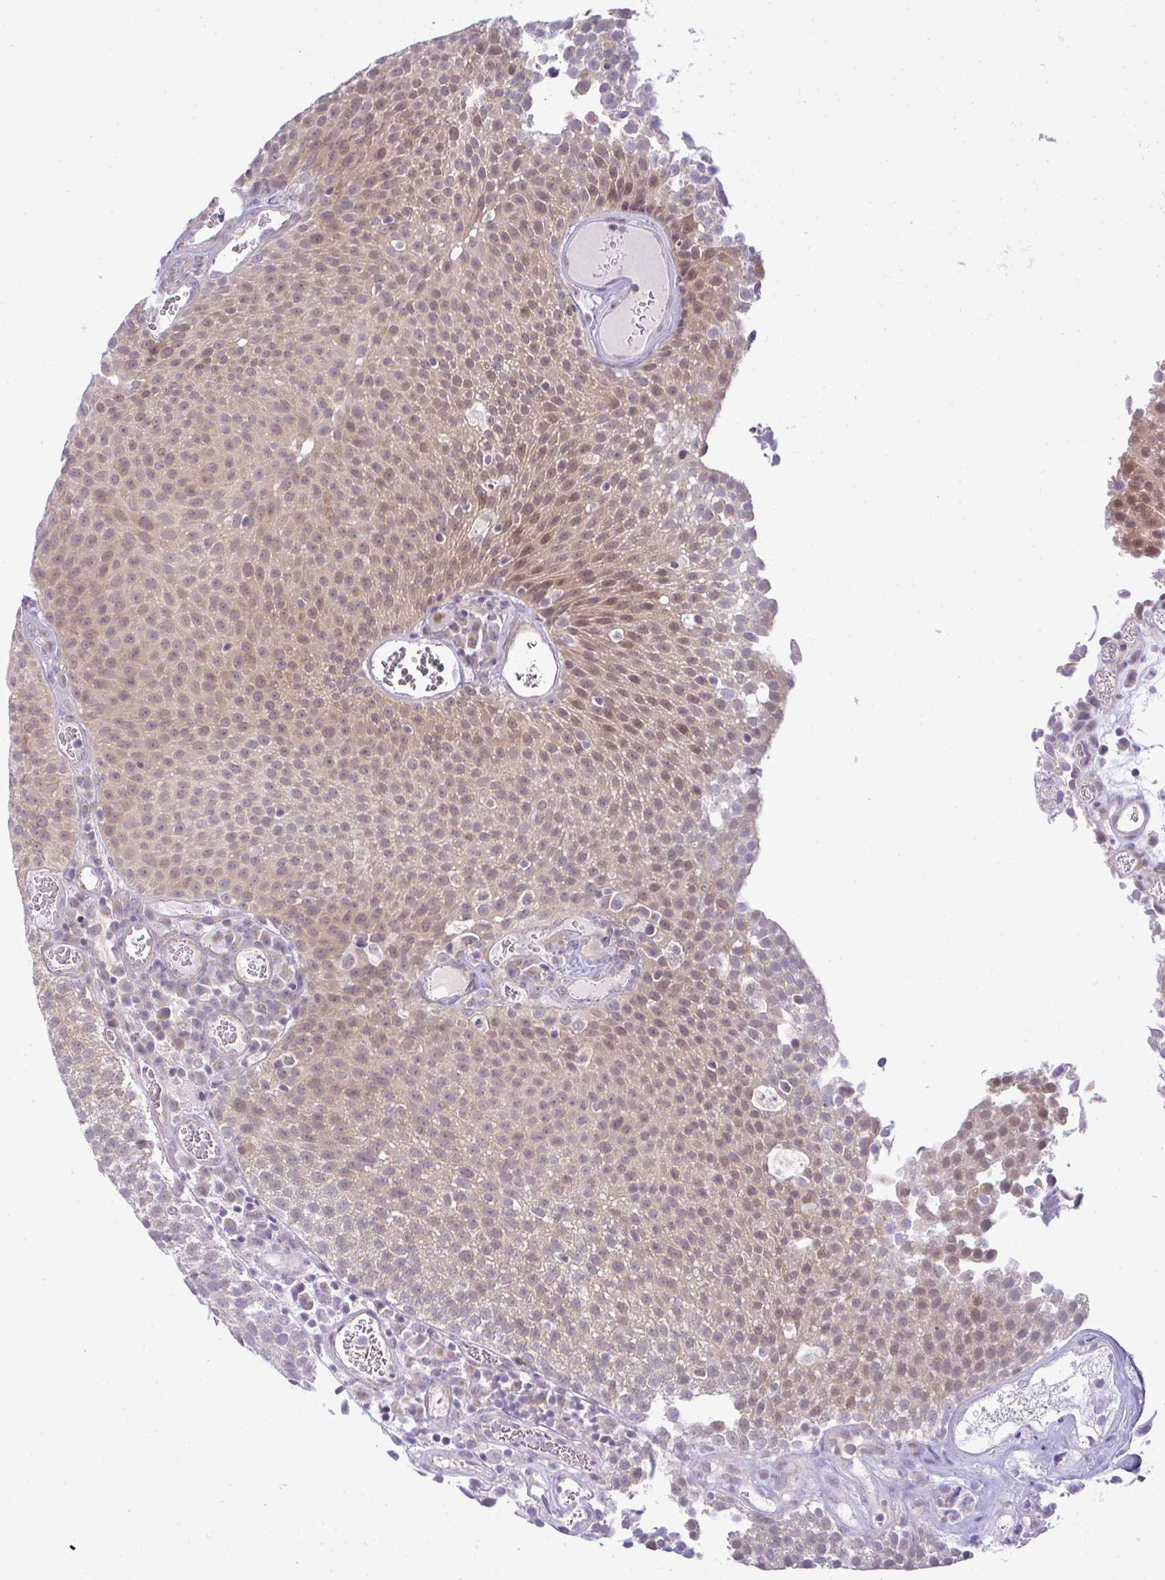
{"staining": {"intensity": "weak", "quantity": ">75%", "location": "cytoplasmic/membranous,nuclear"}, "tissue": "urothelial cancer", "cell_type": "Tumor cells", "image_type": "cancer", "snomed": [{"axis": "morphology", "description": "Urothelial carcinoma, Low grade"}, {"axis": "topography", "description": "Urinary bladder"}], "caption": "Immunohistochemical staining of human urothelial cancer reveals low levels of weak cytoplasmic/membranous and nuclear protein positivity in approximately >75% of tumor cells.", "gene": "CSE1L", "patient": {"sex": "female", "age": 79}}